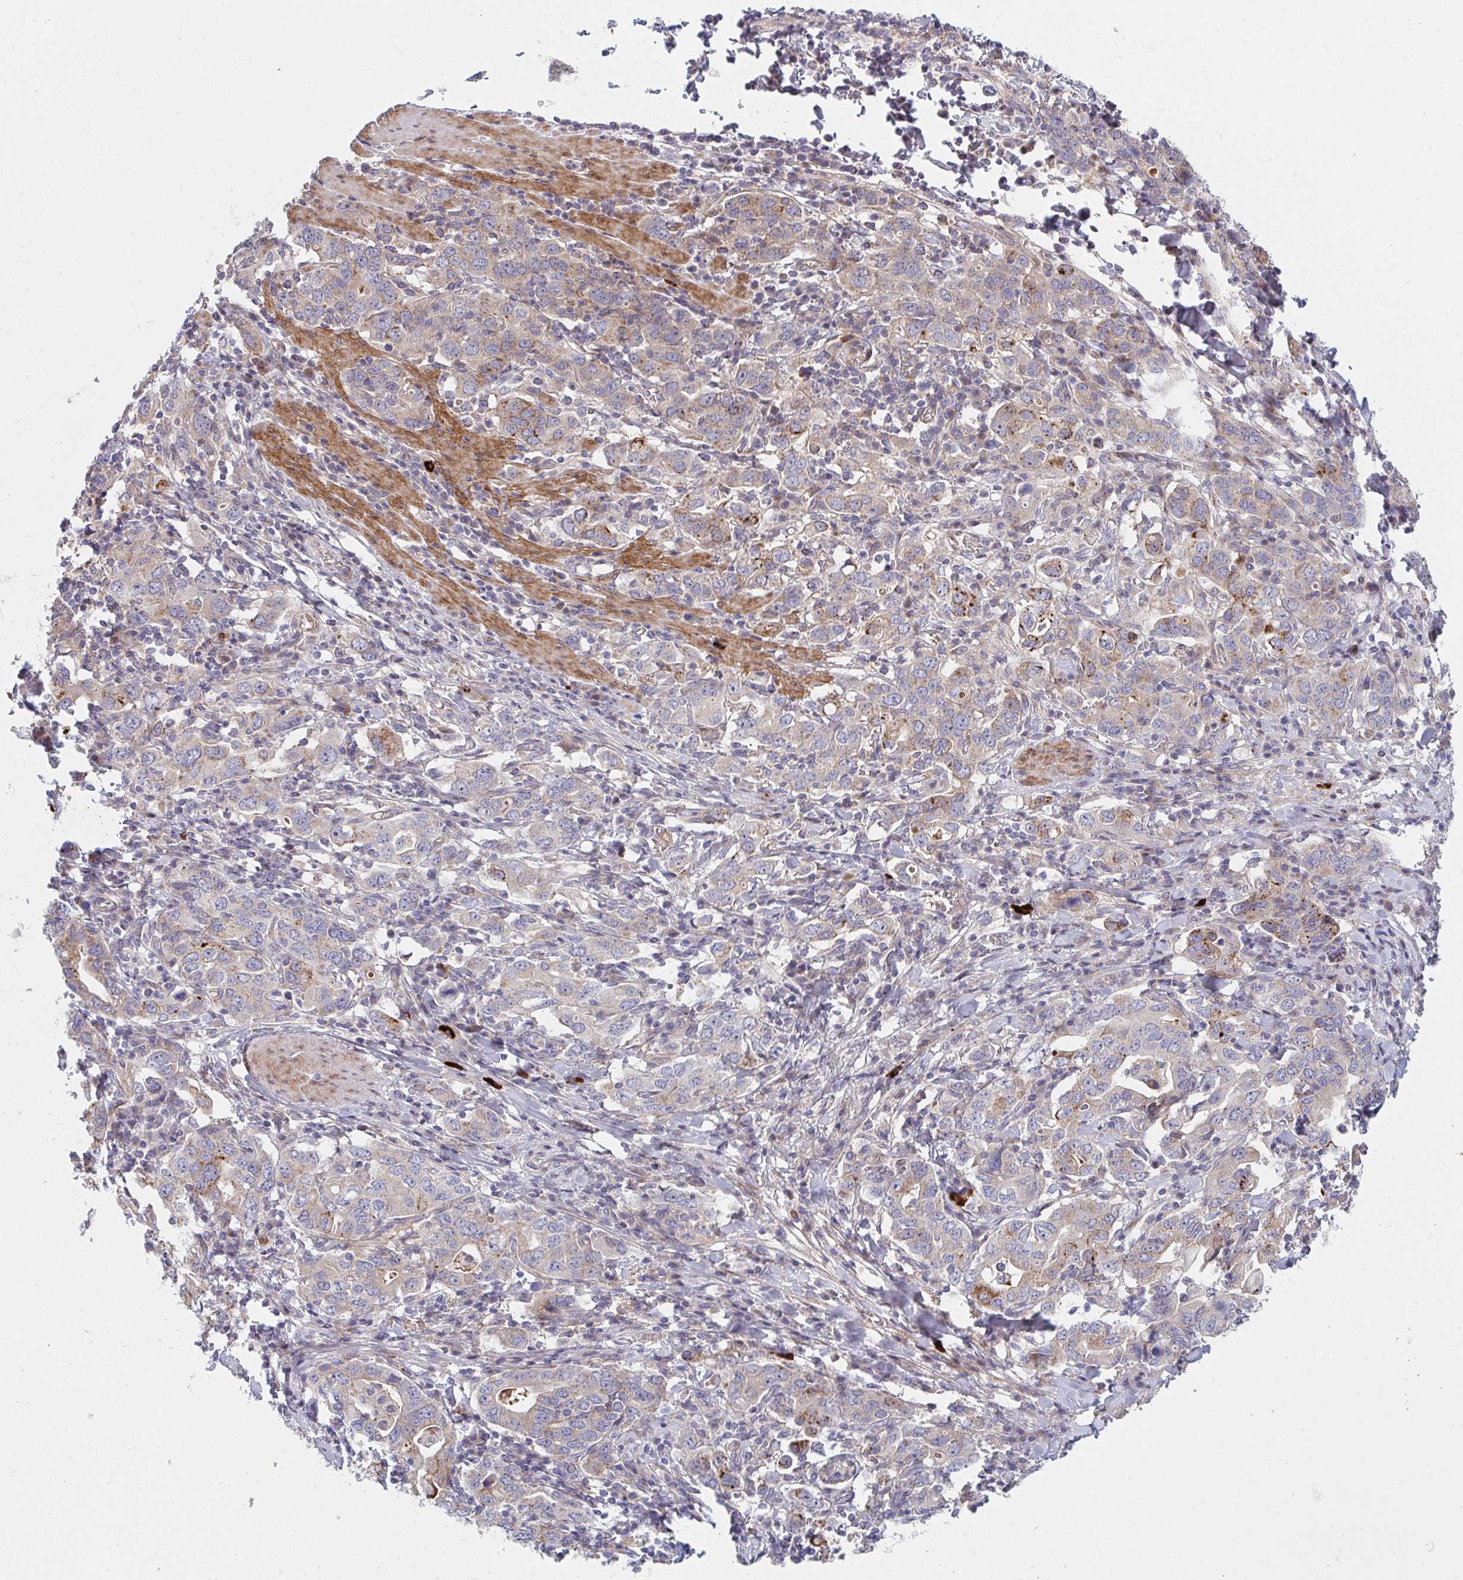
{"staining": {"intensity": "moderate", "quantity": "<25%", "location": "cytoplasmic/membranous"}, "tissue": "stomach cancer", "cell_type": "Tumor cells", "image_type": "cancer", "snomed": [{"axis": "morphology", "description": "Adenocarcinoma, NOS"}, {"axis": "topography", "description": "Stomach, upper"}, {"axis": "topography", "description": "Stomach"}], "caption": "Immunohistochemical staining of stomach cancer exhibits moderate cytoplasmic/membranous protein expression in approximately <25% of tumor cells.", "gene": "TNFSF4", "patient": {"sex": "male", "age": 62}}